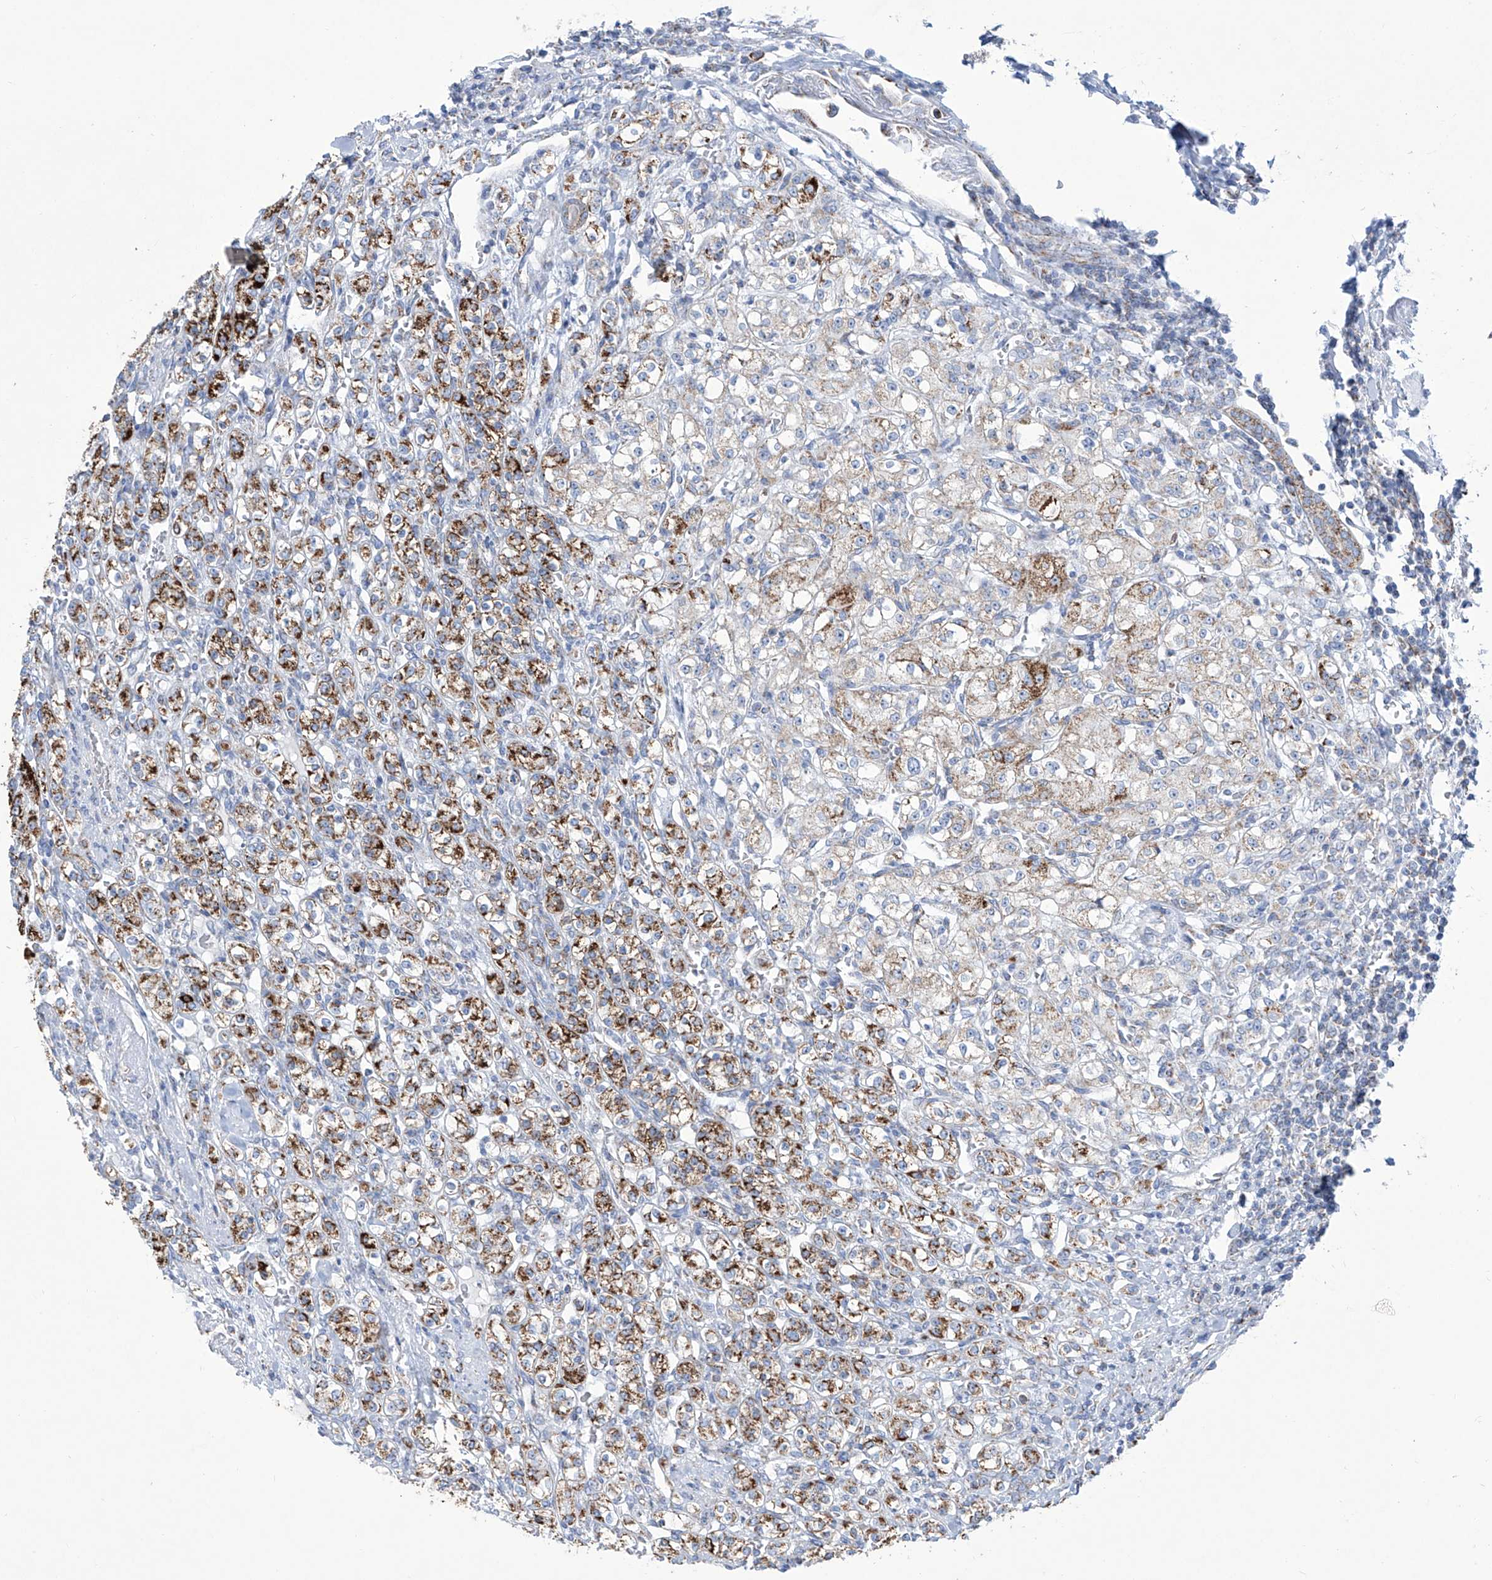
{"staining": {"intensity": "strong", "quantity": "25%-75%", "location": "cytoplasmic/membranous"}, "tissue": "renal cancer", "cell_type": "Tumor cells", "image_type": "cancer", "snomed": [{"axis": "morphology", "description": "Adenocarcinoma, NOS"}, {"axis": "topography", "description": "Kidney"}], "caption": "Renal adenocarcinoma stained with a brown dye displays strong cytoplasmic/membranous positive staining in approximately 25%-75% of tumor cells.", "gene": "ALDH6A1", "patient": {"sex": "male", "age": 77}}